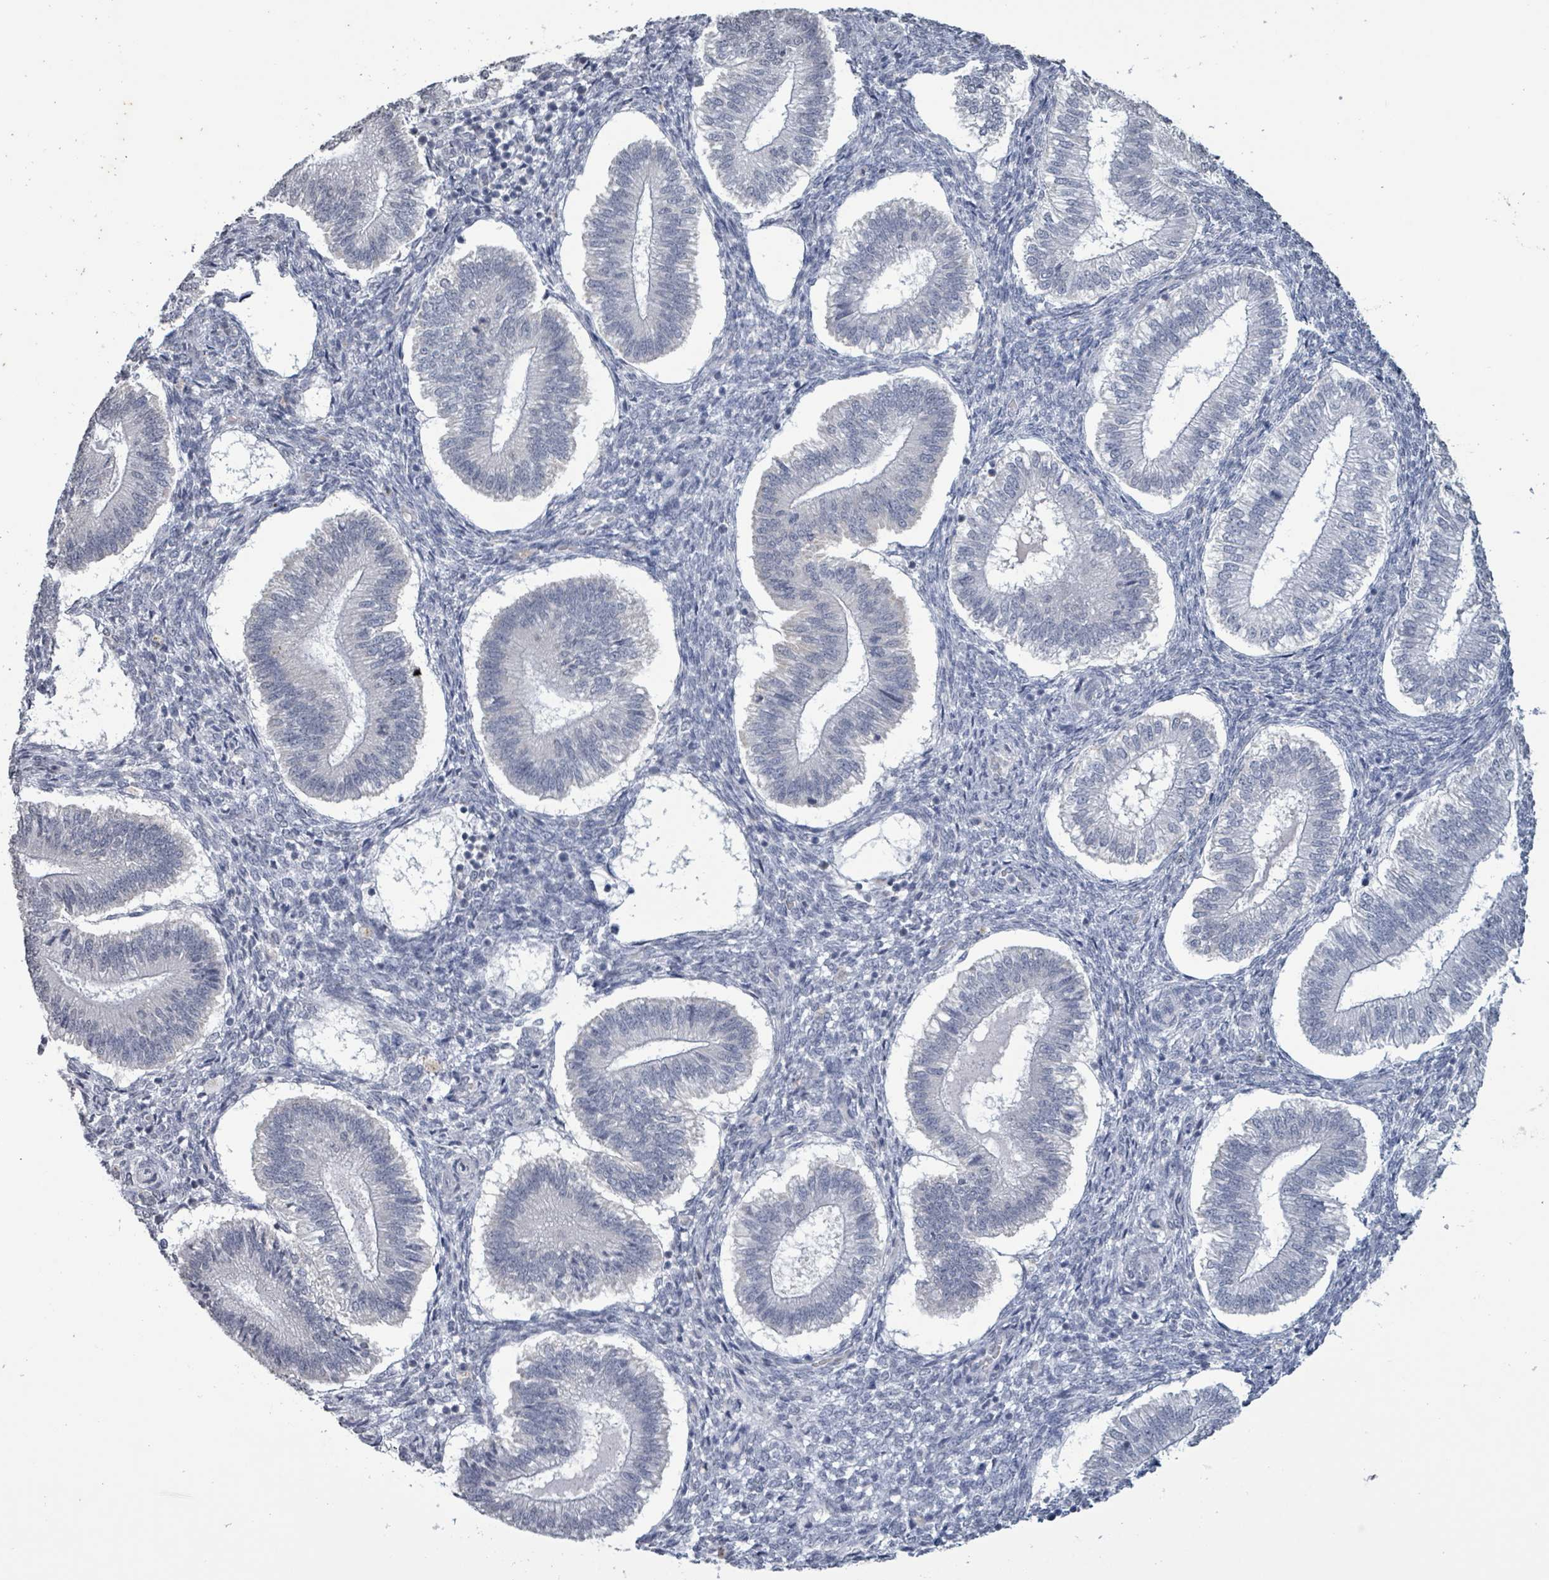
{"staining": {"intensity": "negative", "quantity": "none", "location": "none"}, "tissue": "endometrium", "cell_type": "Cells in endometrial stroma", "image_type": "normal", "snomed": [{"axis": "morphology", "description": "Normal tissue, NOS"}, {"axis": "topography", "description": "Endometrium"}], "caption": "Image shows no protein expression in cells in endometrial stroma of normal endometrium.", "gene": "CA9", "patient": {"sex": "female", "age": 25}}